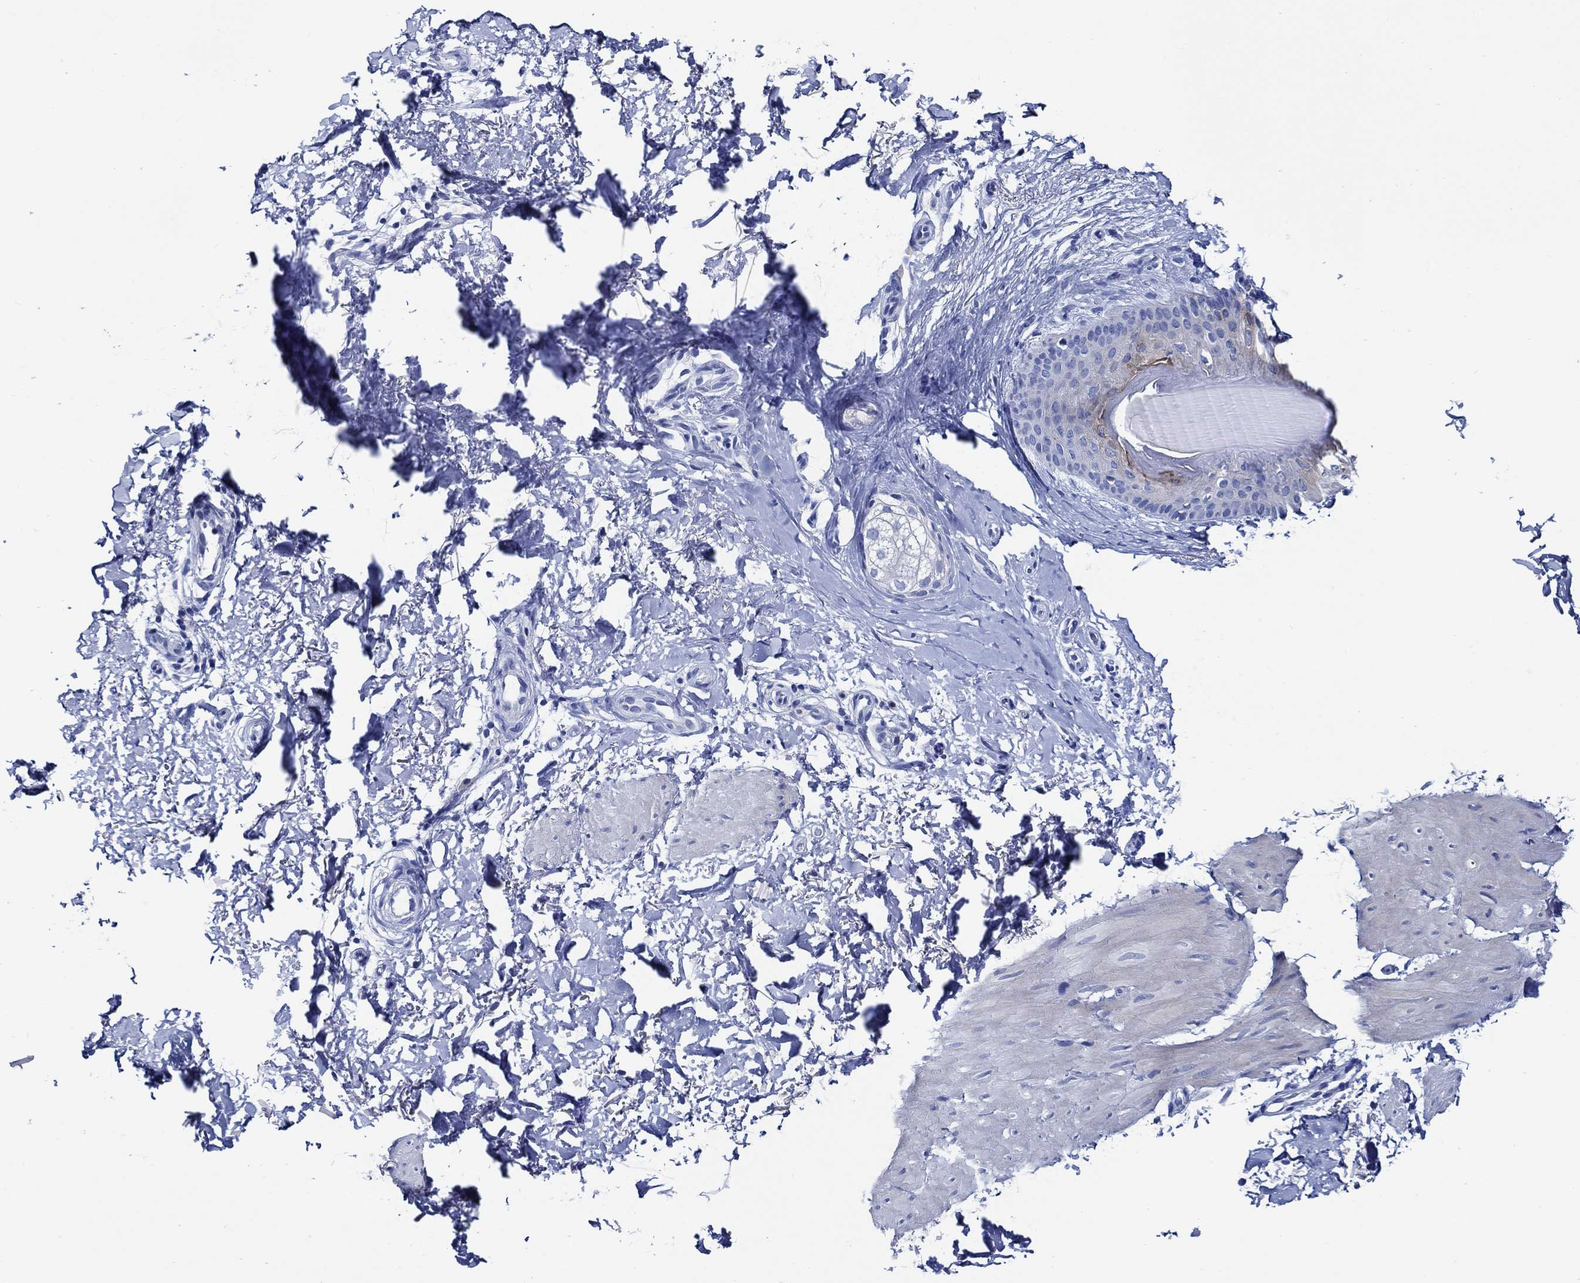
{"staining": {"intensity": "negative", "quantity": "none", "location": "none"}, "tissue": "skin", "cell_type": "Fibroblasts", "image_type": "normal", "snomed": [{"axis": "morphology", "description": "Normal tissue, NOS"}, {"axis": "morphology", "description": "Inflammation, NOS"}, {"axis": "morphology", "description": "Fibrosis, NOS"}, {"axis": "topography", "description": "Skin"}], "caption": "The immunohistochemistry micrograph has no significant positivity in fibroblasts of skin.", "gene": "WDR62", "patient": {"sex": "male", "age": 71}}